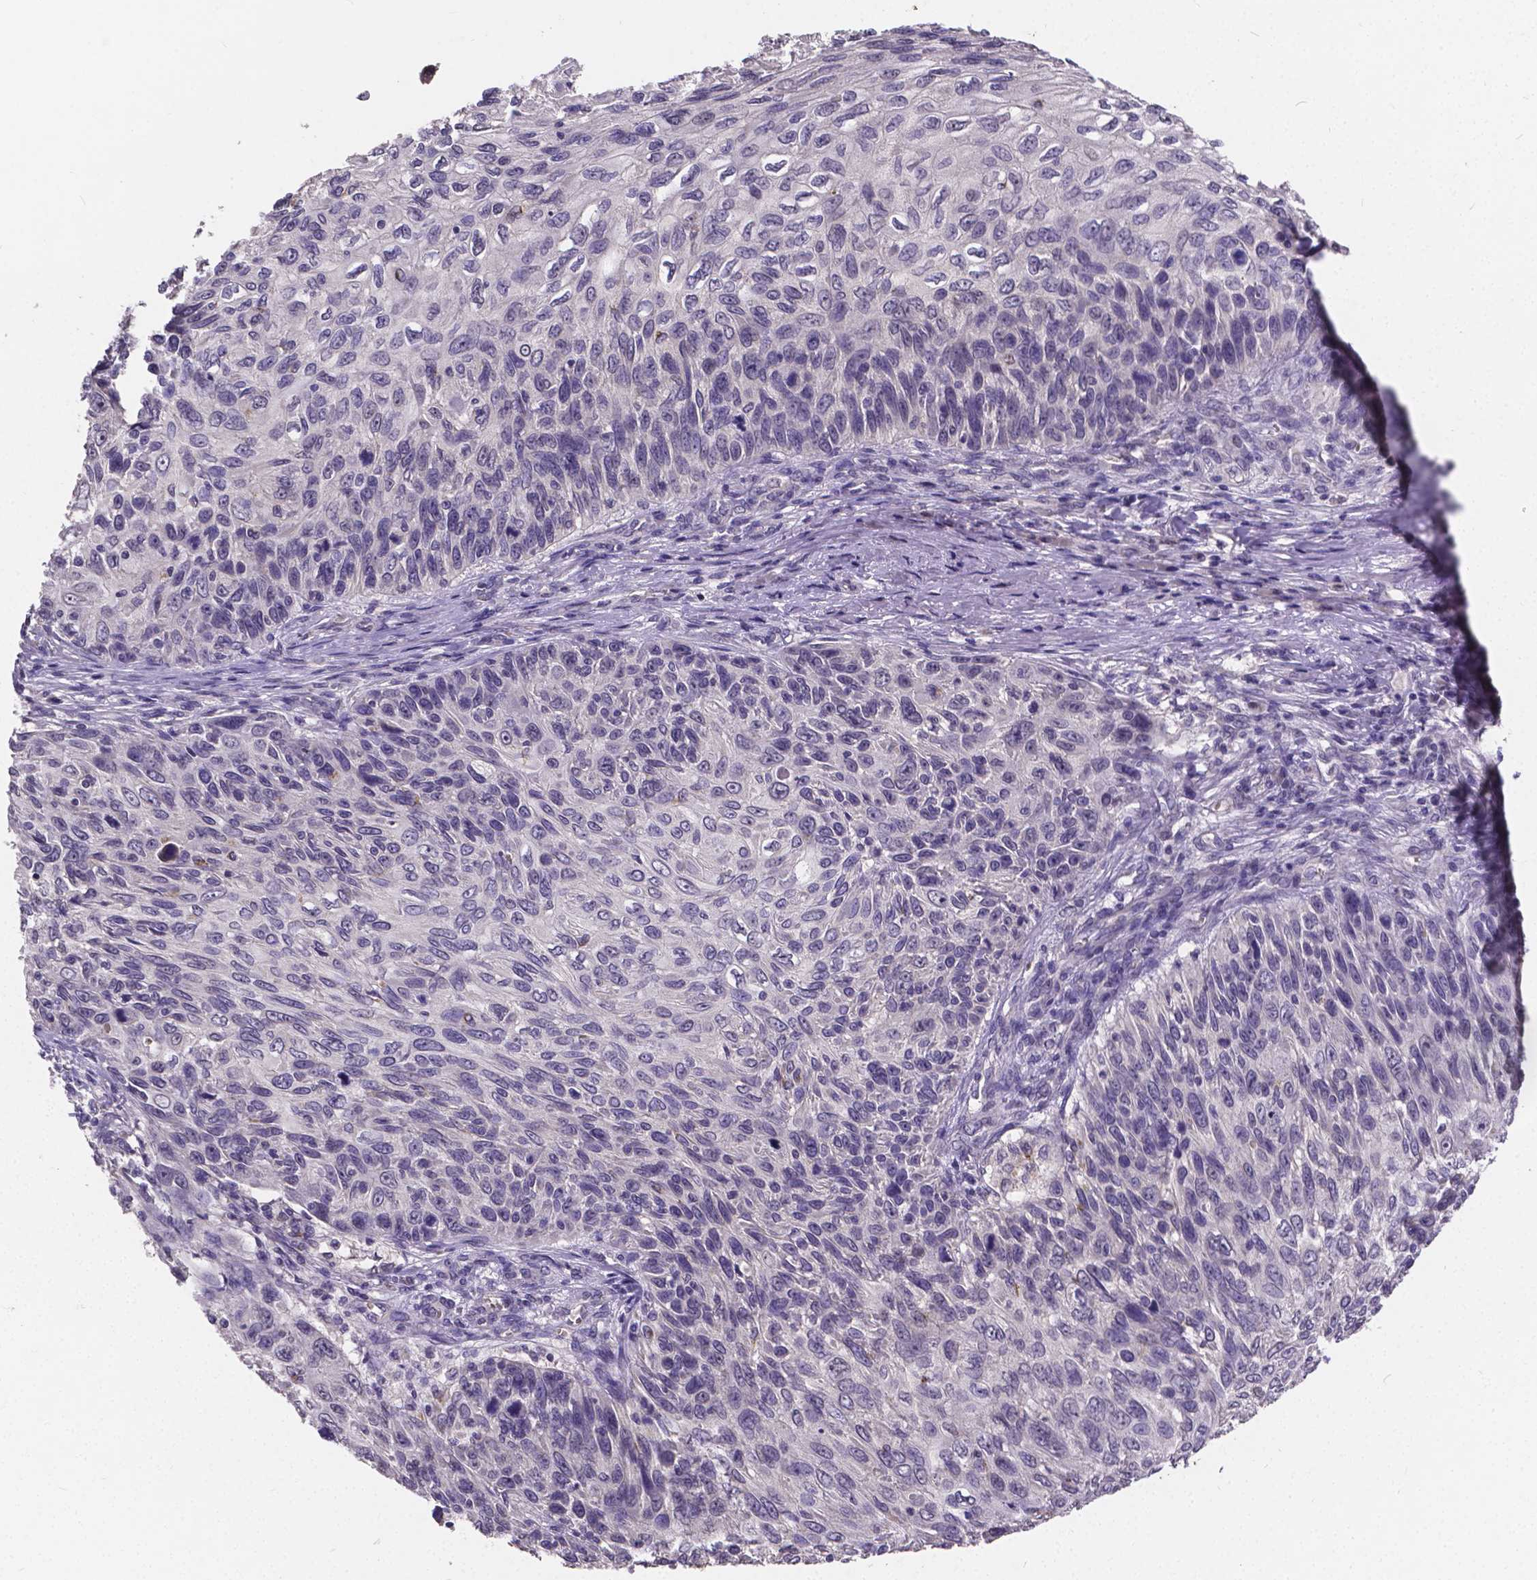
{"staining": {"intensity": "negative", "quantity": "none", "location": "none"}, "tissue": "skin cancer", "cell_type": "Tumor cells", "image_type": "cancer", "snomed": [{"axis": "morphology", "description": "Squamous cell carcinoma, NOS"}, {"axis": "topography", "description": "Skin"}], "caption": "This histopathology image is of skin cancer (squamous cell carcinoma) stained with IHC to label a protein in brown with the nuclei are counter-stained blue. There is no expression in tumor cells.", "gene": "CTNNA2", "patient": {"sex": "male", "age": 92}}